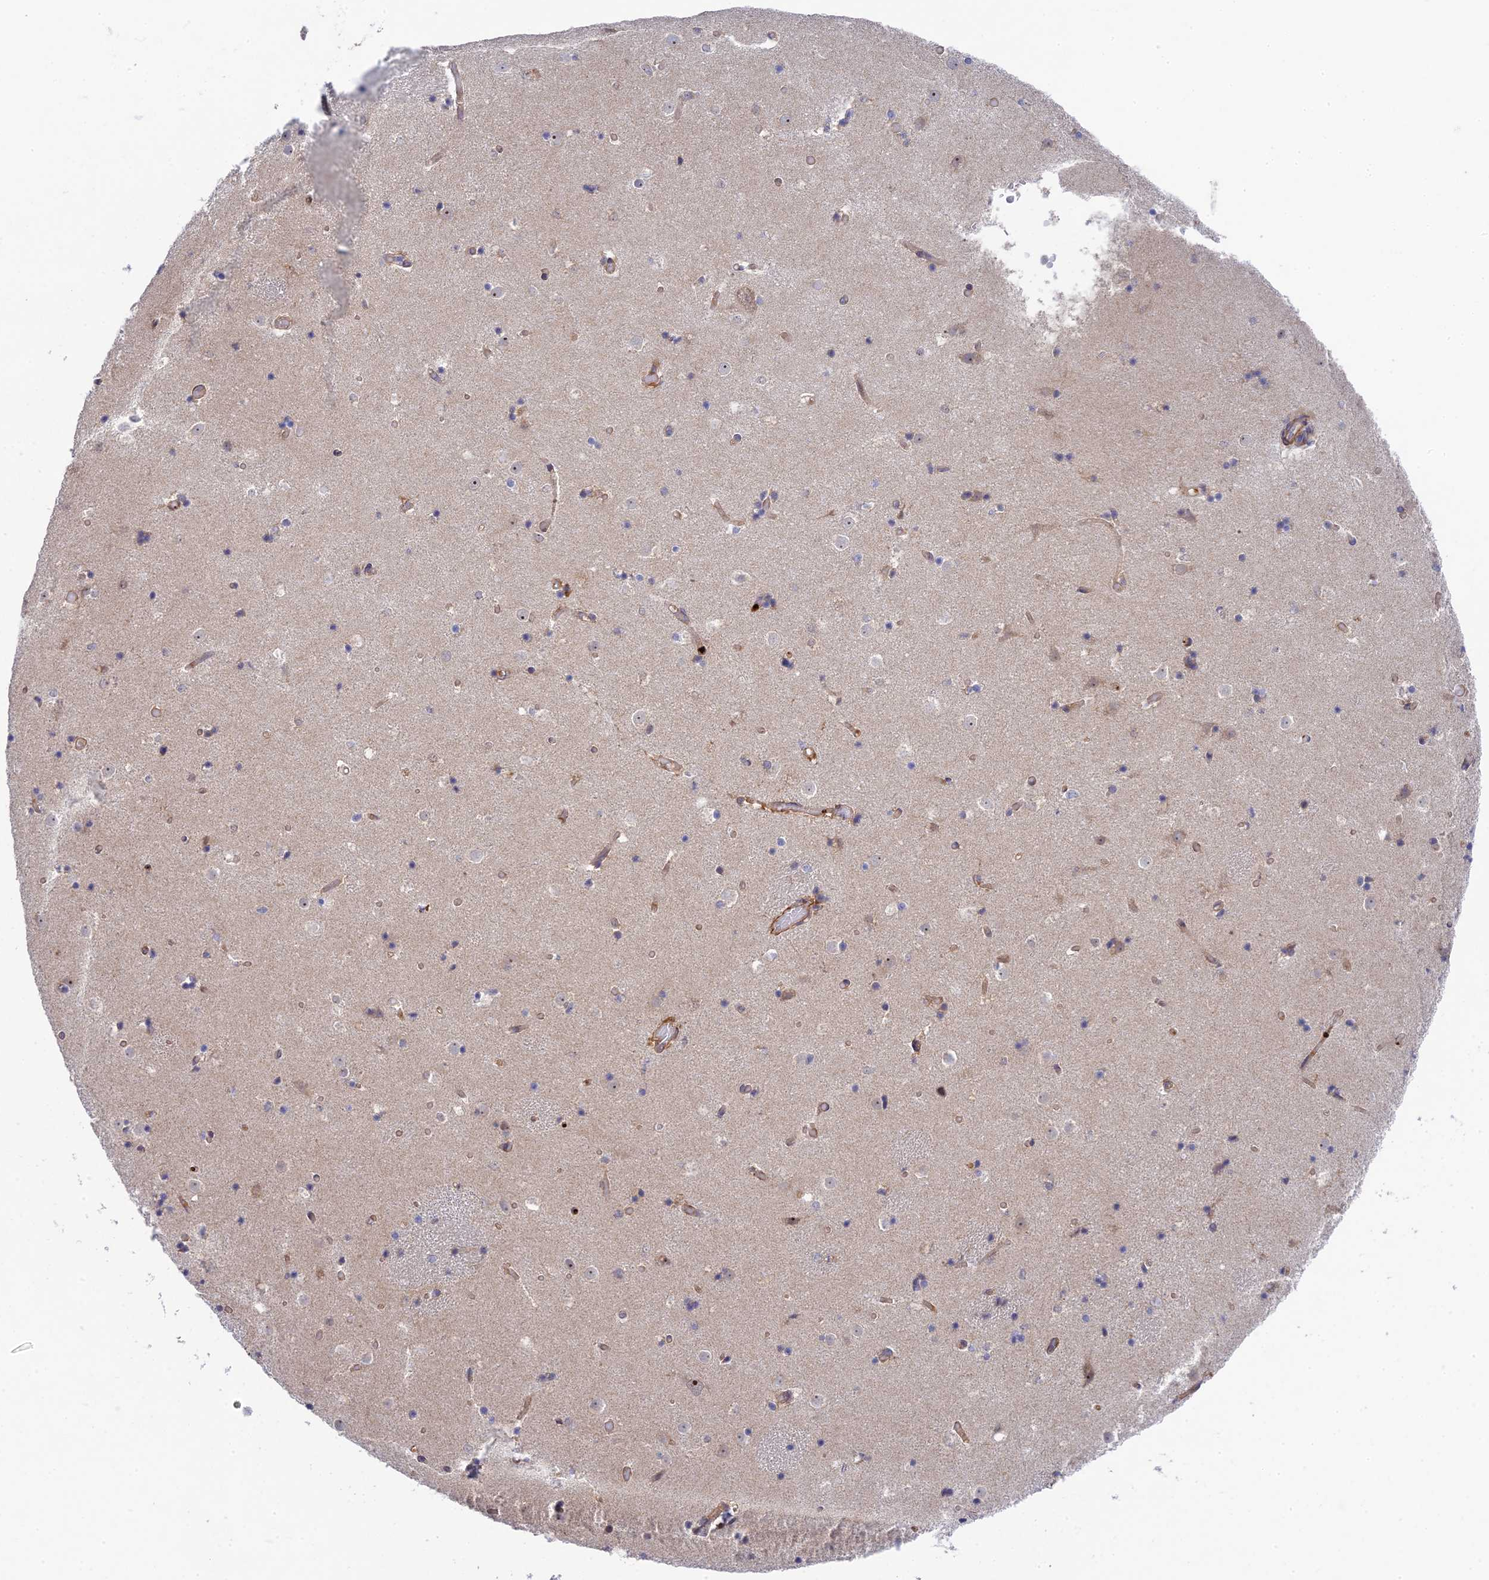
{"staining": {"intensity": "weak", "quantity": "<25%", "location": "cytoplasmic/membranous"}, "tissue": "caudate", "cell_type": "Glial cells", "image_type": "normal", "snomed": [{"axis": "morphology", "description": "Normal tissue, NOS"}, {"axis": "topography", "description": "Lateral ventricle wall"}], "caption": "IHC micrograph of unremarkable human caudate stained for a protein (brown), which displays no expression in glial cells. Brightfield microscopy of IHC stained with DAB (3,3'-diaminobenzidine) (brown) and hematoxylin (blue), captured at high magnification.", "gene": "INCA1", "patient": {"sex": "female", "age": 52}}